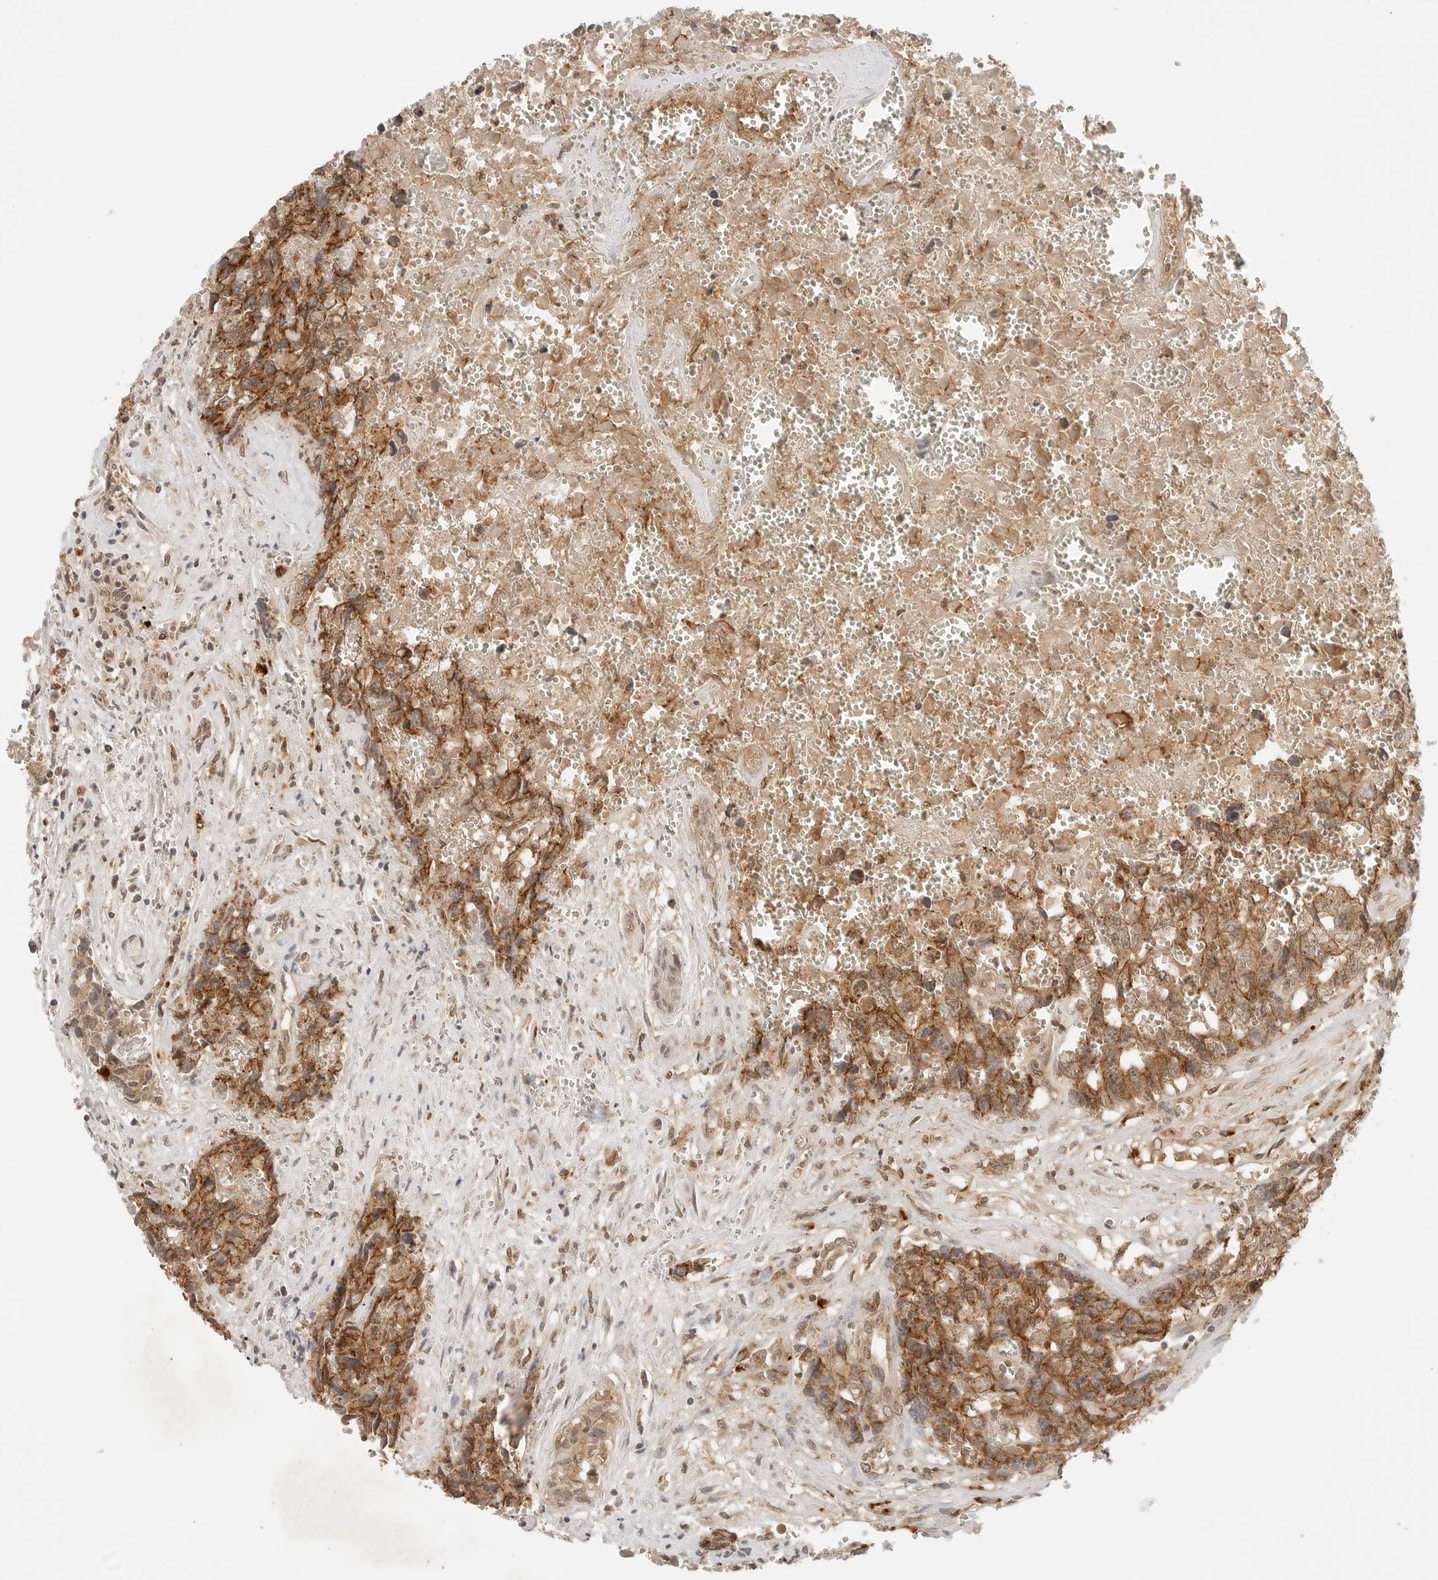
{"staining": {"intensity": "moderate", "quantity": ">75%", "location": "cytoplasmic/membranous"}, "tissue": "testis cancer", "cell_type": "Tumor cells", "image_type": "cancer", "snomed": [{"axis": "morphology", "description": "Carcinoma, Embryonal, NOS"}, {"axis": "topography", "description": "Testis"}], "caption": "Protein staining of testis embryonal carcinoma tissue reveals moderate cytoplasmic/membranous staining in approximately >75% of tumor cells. (DAB (3,3'-diaminobenzidine) = brown stain, brightfield microscopy at high magnification).", "gene": "EPHA1", "patient": {"sex": "male", "age": 31}}